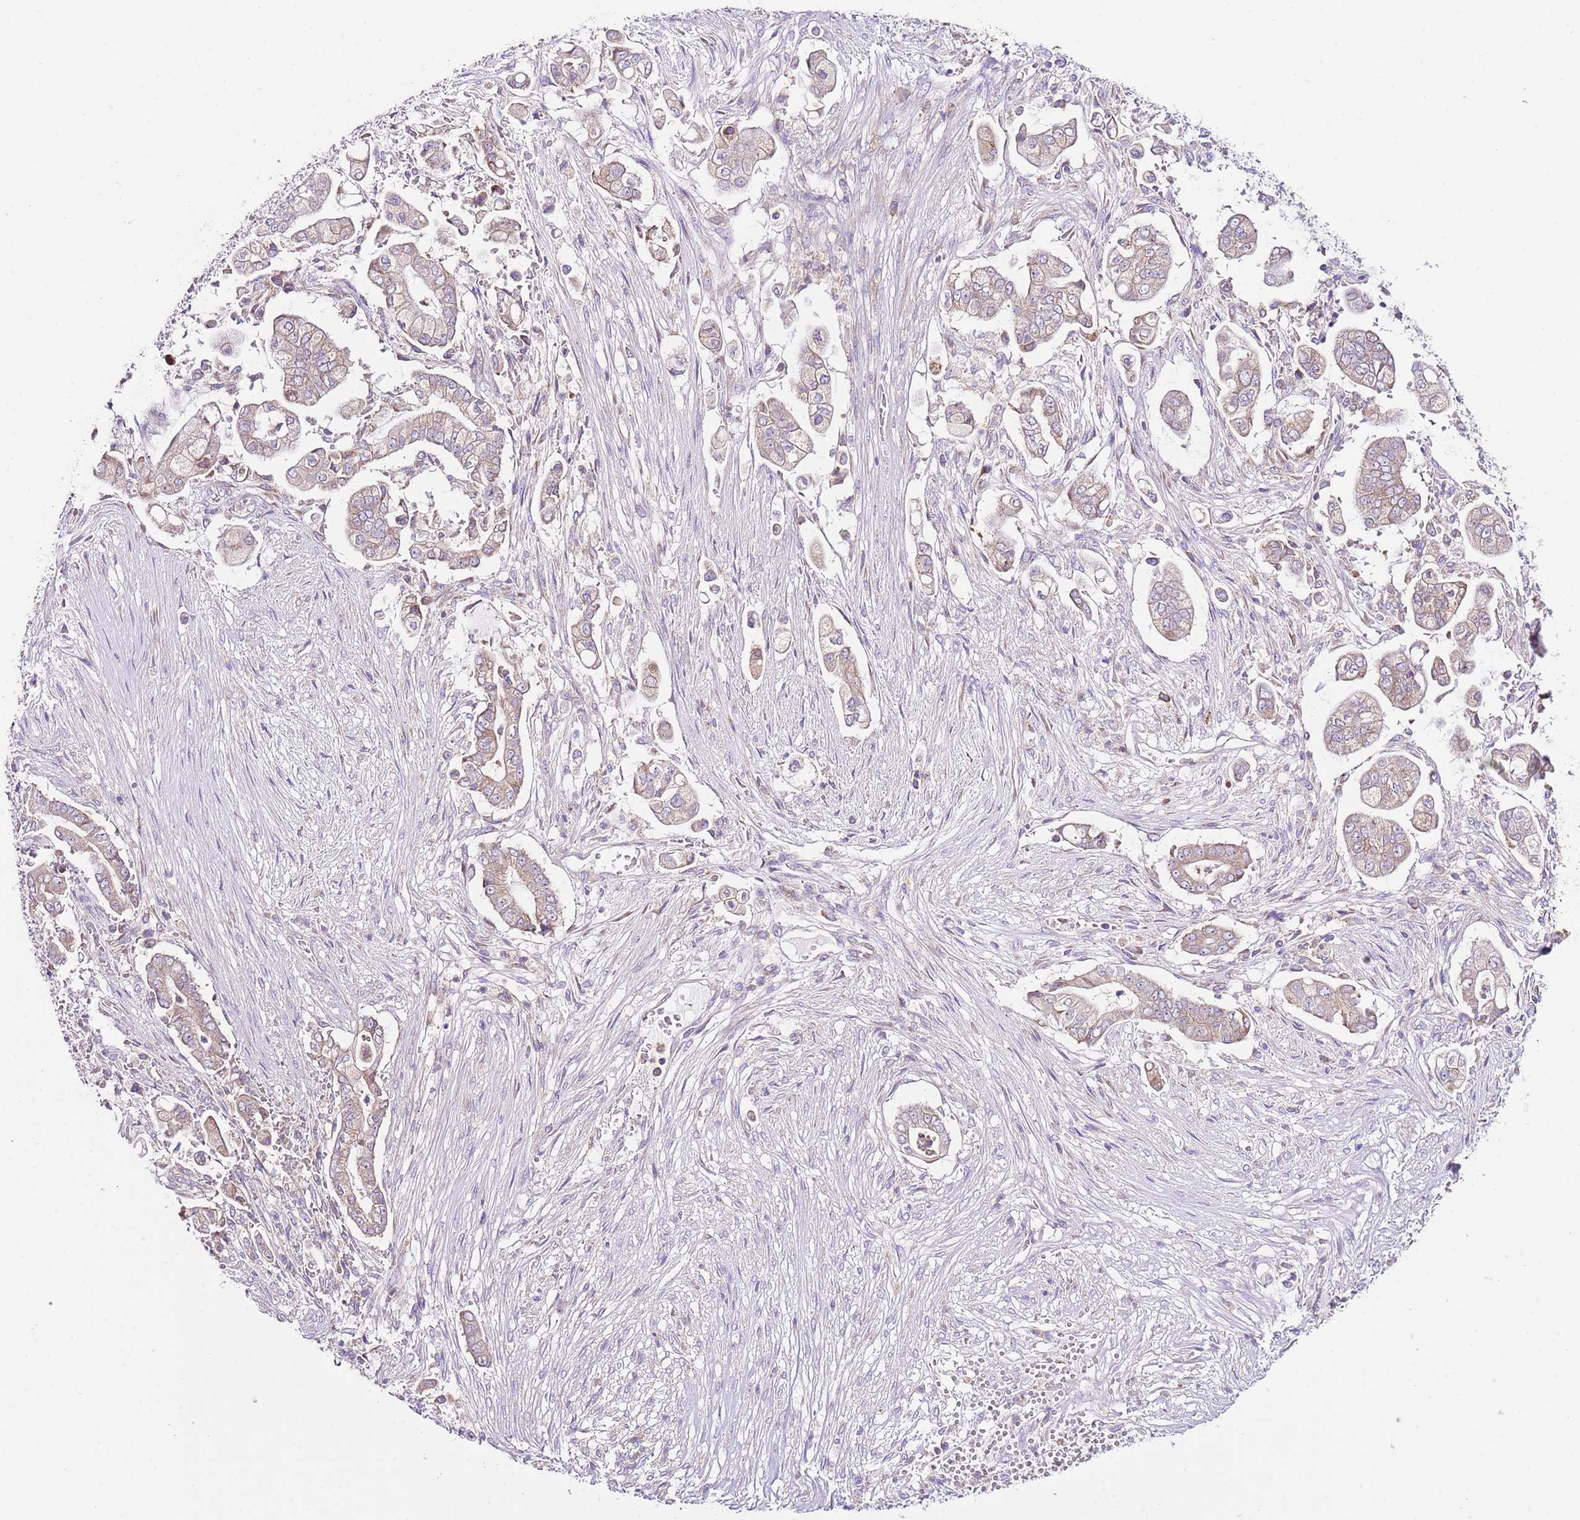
{"staining": {"intensity": "moderate", "quantity": ">75%", "location": "cytoplasmic/membranous"}, "tissue": "pancreatic cancer", "cell_type": "Tumor cells", "image_type": "cancer", "snomed": [{"axis": "morphology", "description": "Adenocarcinoma, NOS"}, {"axis": "topography", "description": "Pancreas"}], "caption": "Pancreatic cancer stained with a brown dye shows moderate cytoplasmic/membranous positive positivity in approximately >75% of tumor cells.", "gene": "RPS10", "patient": {"sex": "female", "age": 69}}